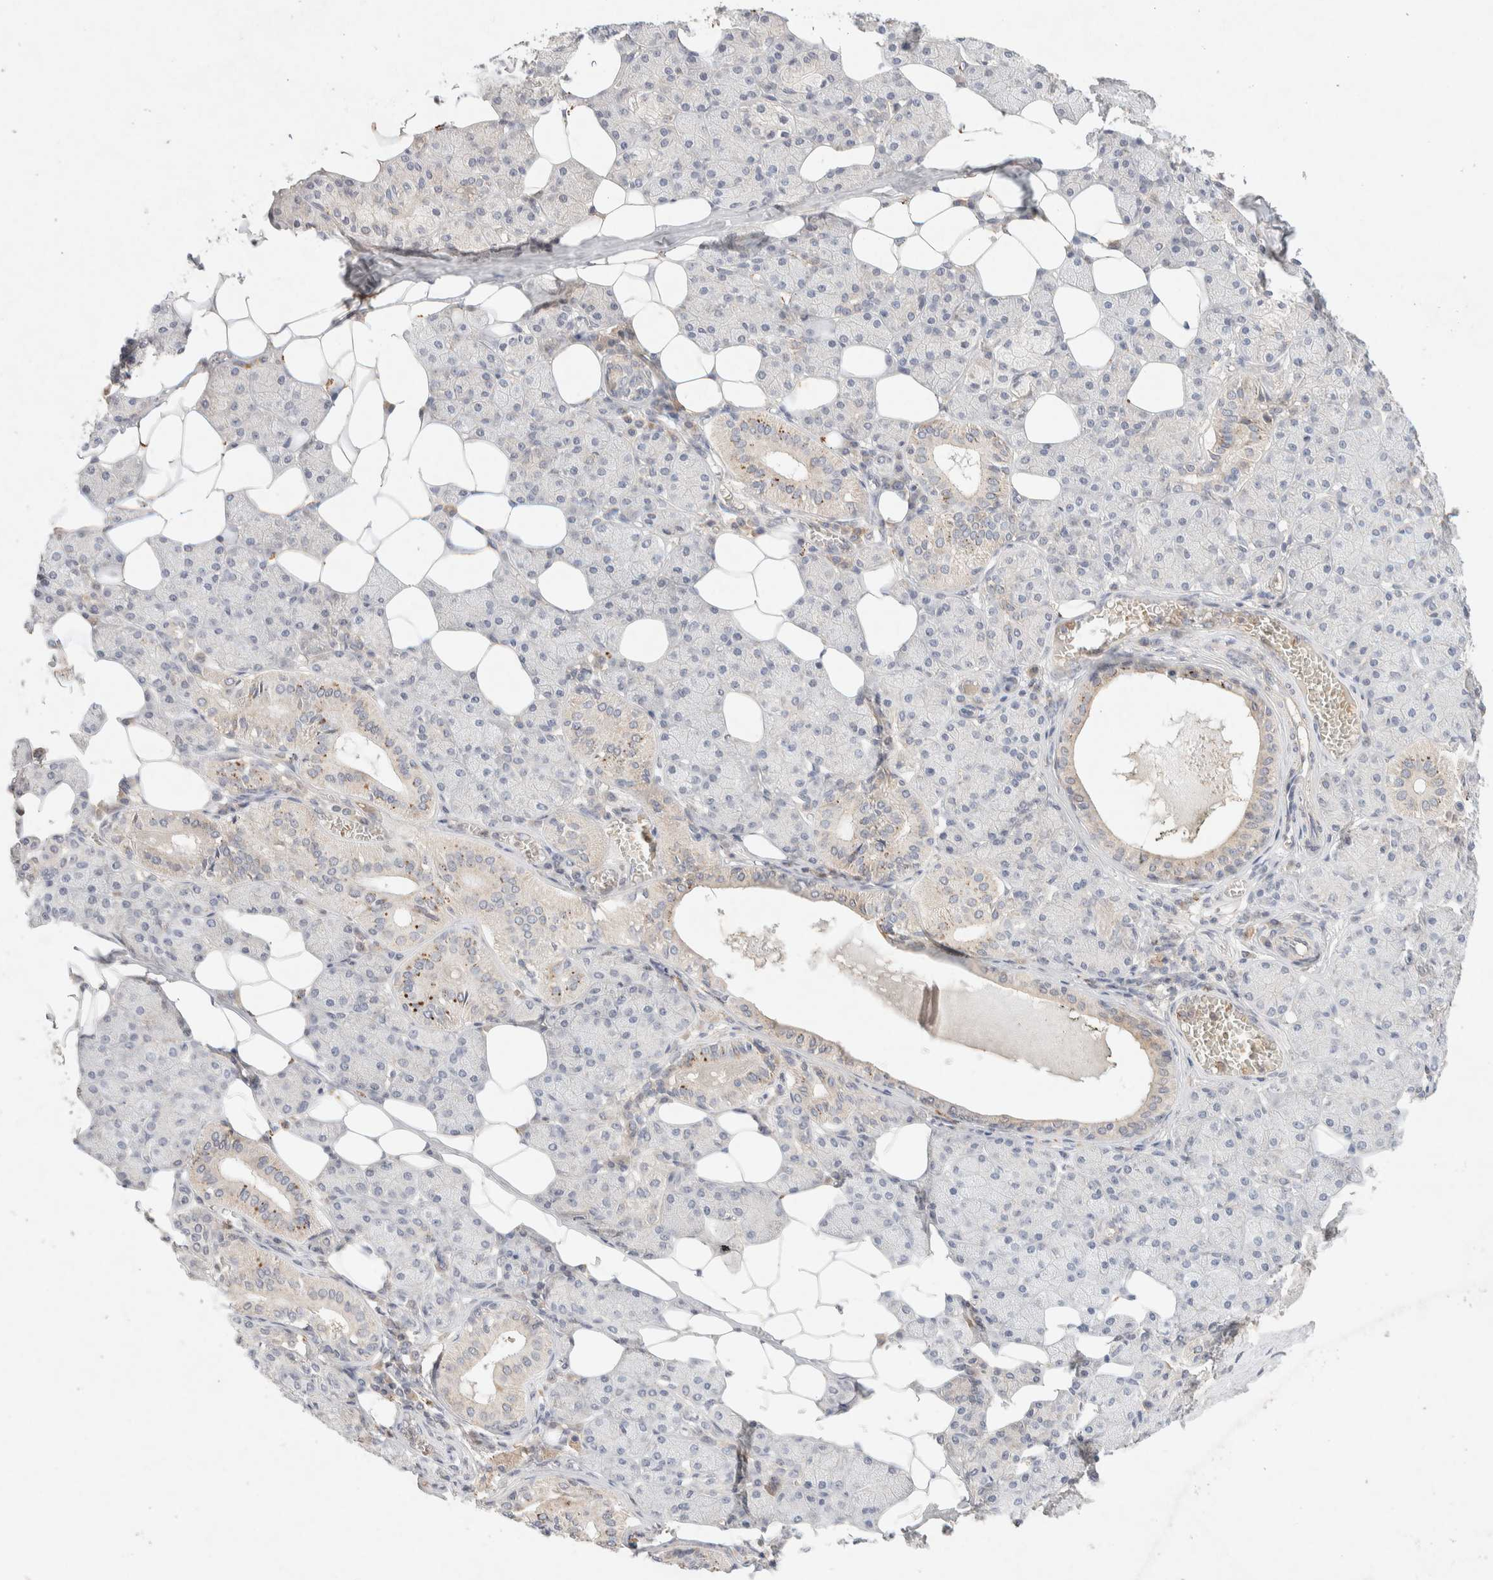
{"staining": {"intensity": "strong", "quantity": "<25%", "location": "cytoplasmic/membranous"}, "tissue": "salivary gland", "cell_type": "Glandular cells", "image_type": "normal", "snomed": [{"axis": "morphology", "description": "Normal tissue, NOS"}, {"axis": "topography", "description": "Salivary gland"}], "caption": "An IHC image of benign tissue is shown. Protein staining in brown shows strong cytoplasmic/membranous positivity in salivary gland within glandular cells.", "gene": "GNAI1", "patient": {"sex": "female", "age": 33}}